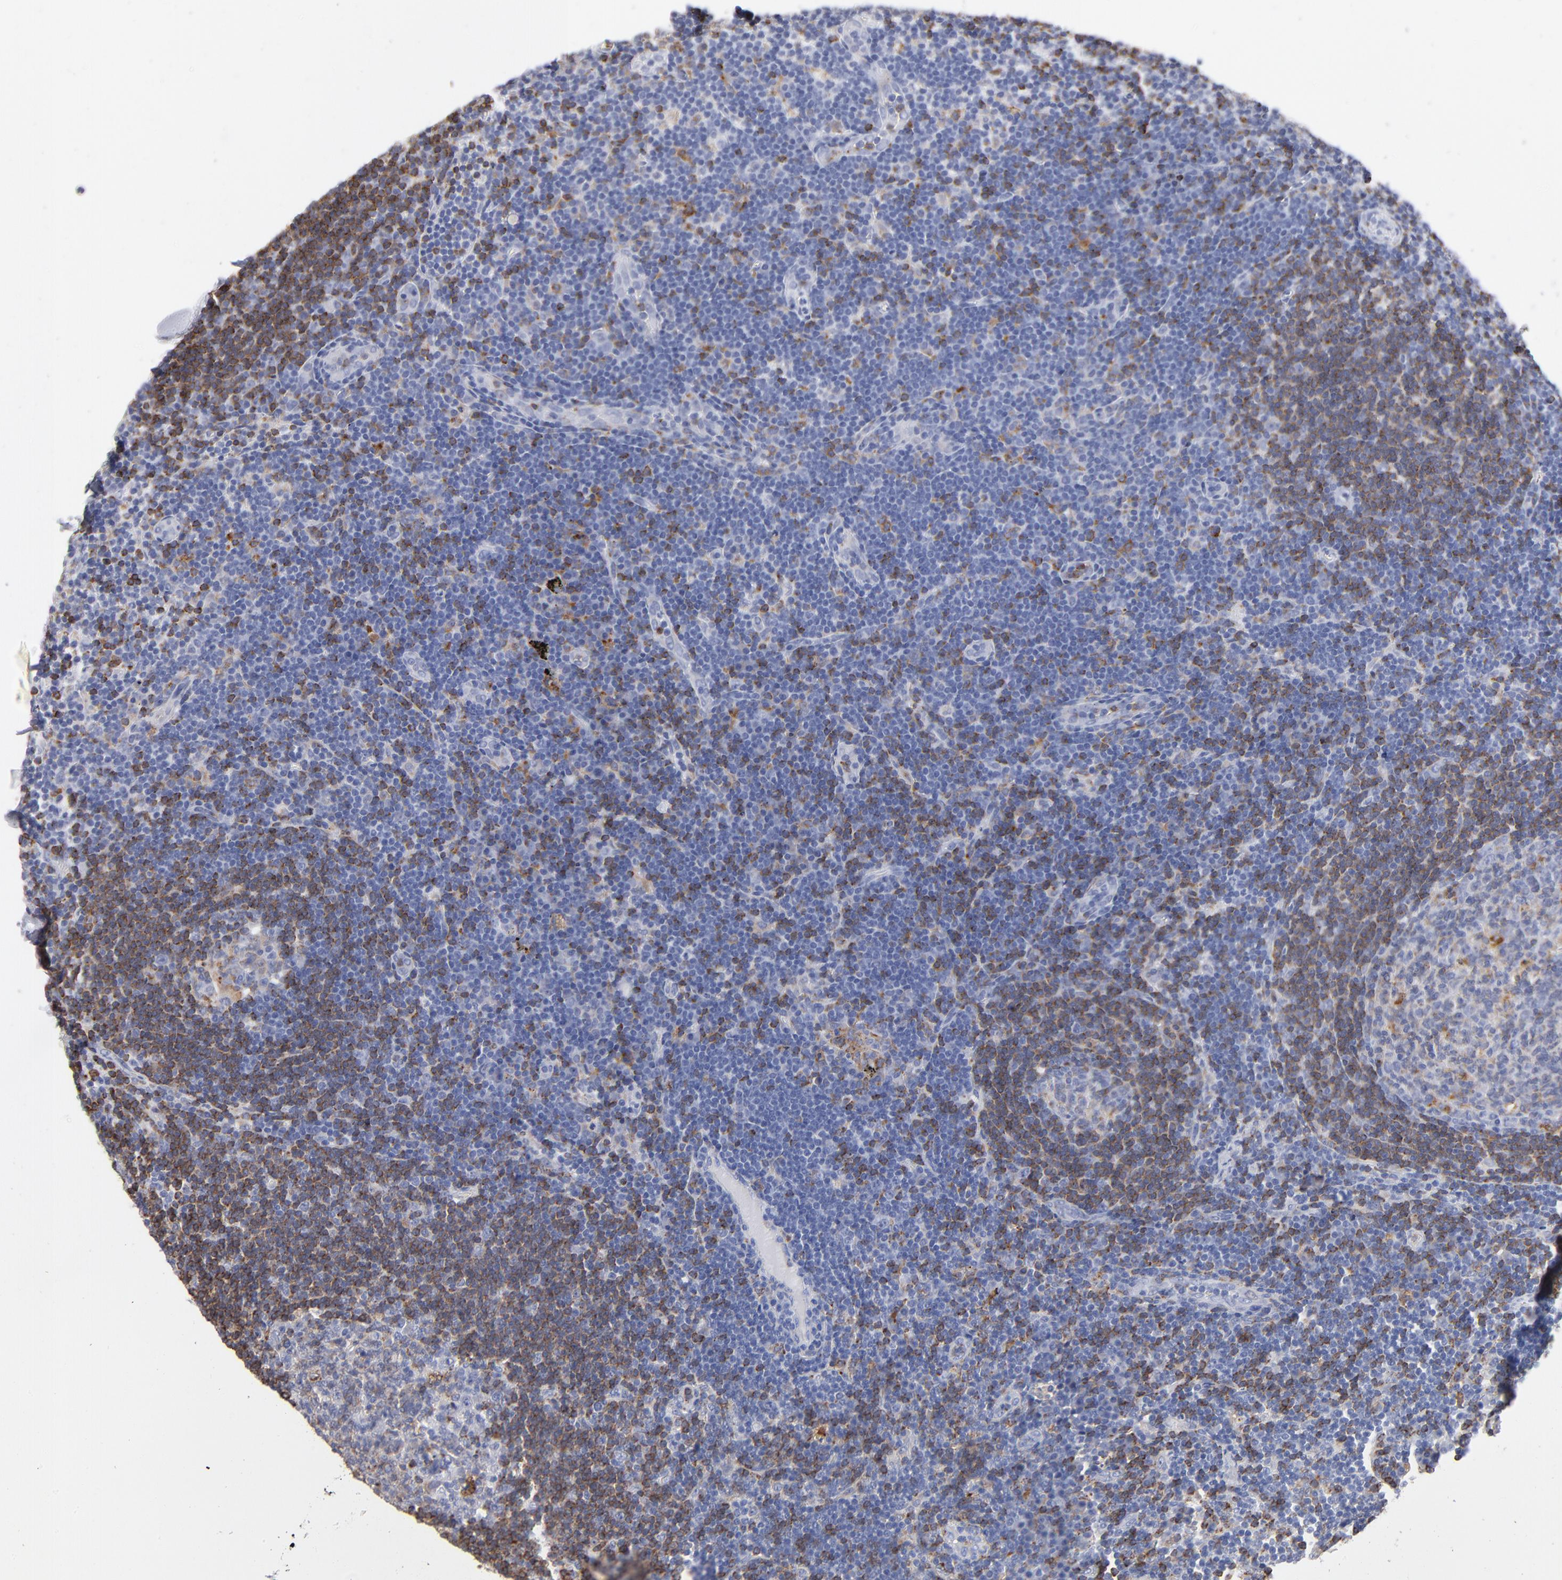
{"staining": {"intensity": "moderate", "quantity": "25%-75%", "location": "cytoplasmic/membranous"}, "tissue": "lymph node", "cell_type": "Germinal center cells", "image_type": "normal", "snomed": [{"axis": "morphology", "description": "Normal tissue, NOS"}, {"axis": "morphology", "description": "Squamous cell carcinoma, metastatic, NOS"}, {"axis": "topography", "description": "Lymph node"}], "caption": "Germinal center cells reveal medium levels of moderate cytoplasmic/membranous expression in about 25%-75% of cells in normal lymph node.", "gene": "CD180", "patient": {"sex": "female", "age": 53}}